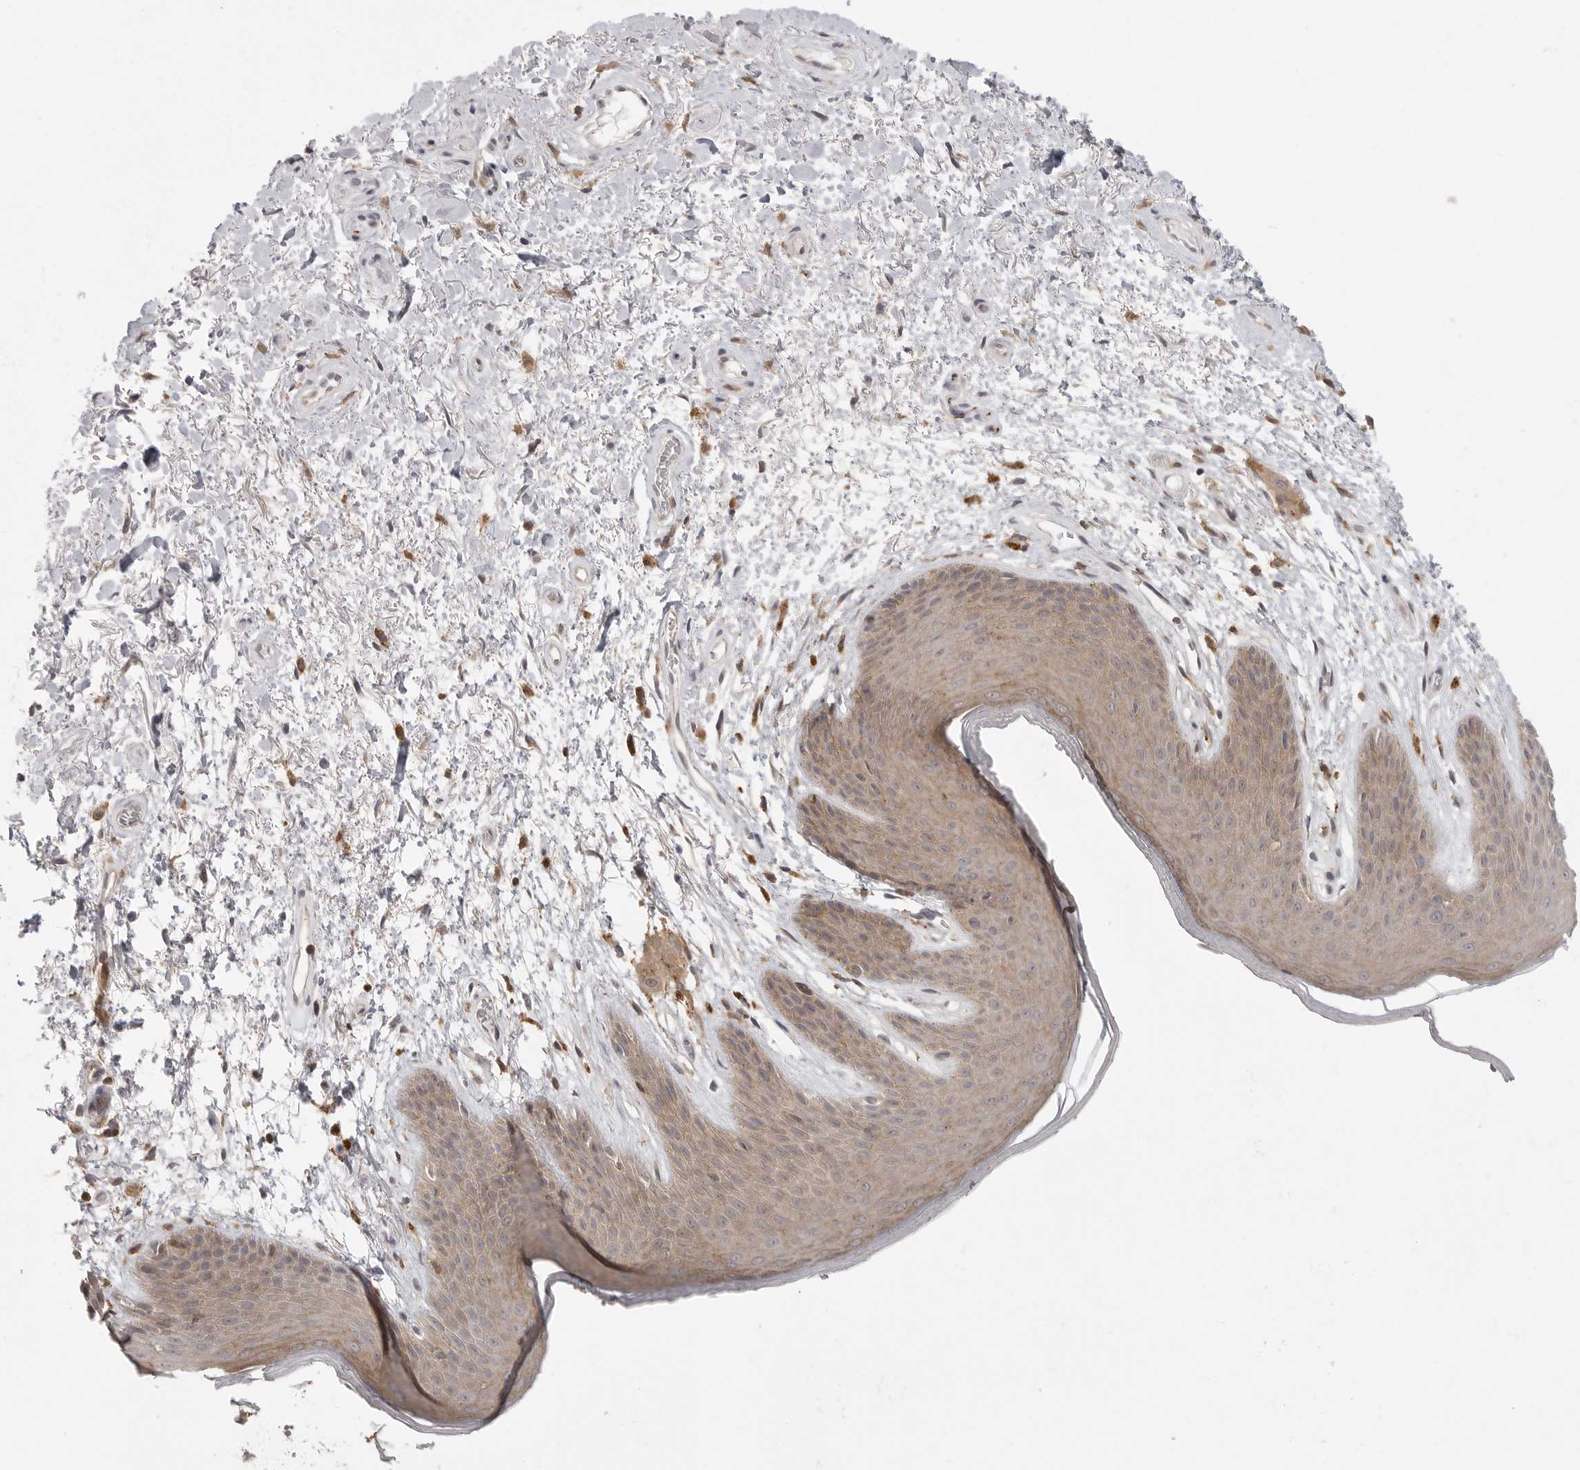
{"staining": {"intensity": "weak", "quantity": ">75%", "location": "cytoplasmic/membranous"}, "tissue": "skin", "cell_type": "Epidermal cells", "image_type": "normal", "snomed": [{"axis": "morphology", "description": "Normal tissue, NOS"}, {"axis": "topography", "description": "Anal"}], "caption": "Protein staining shows weak cytoplasmic/membranous expression in approximately >75% of epidermal cells in normal skin. The protein of interest is stained brown, and the nuclei are stained in blue (DAB (3,3'-diaminobenzidine) IHC with brightfield microscopy, high magnification).", "gene": "DBNL", "patient": {"sex": "male", "age": 74}}